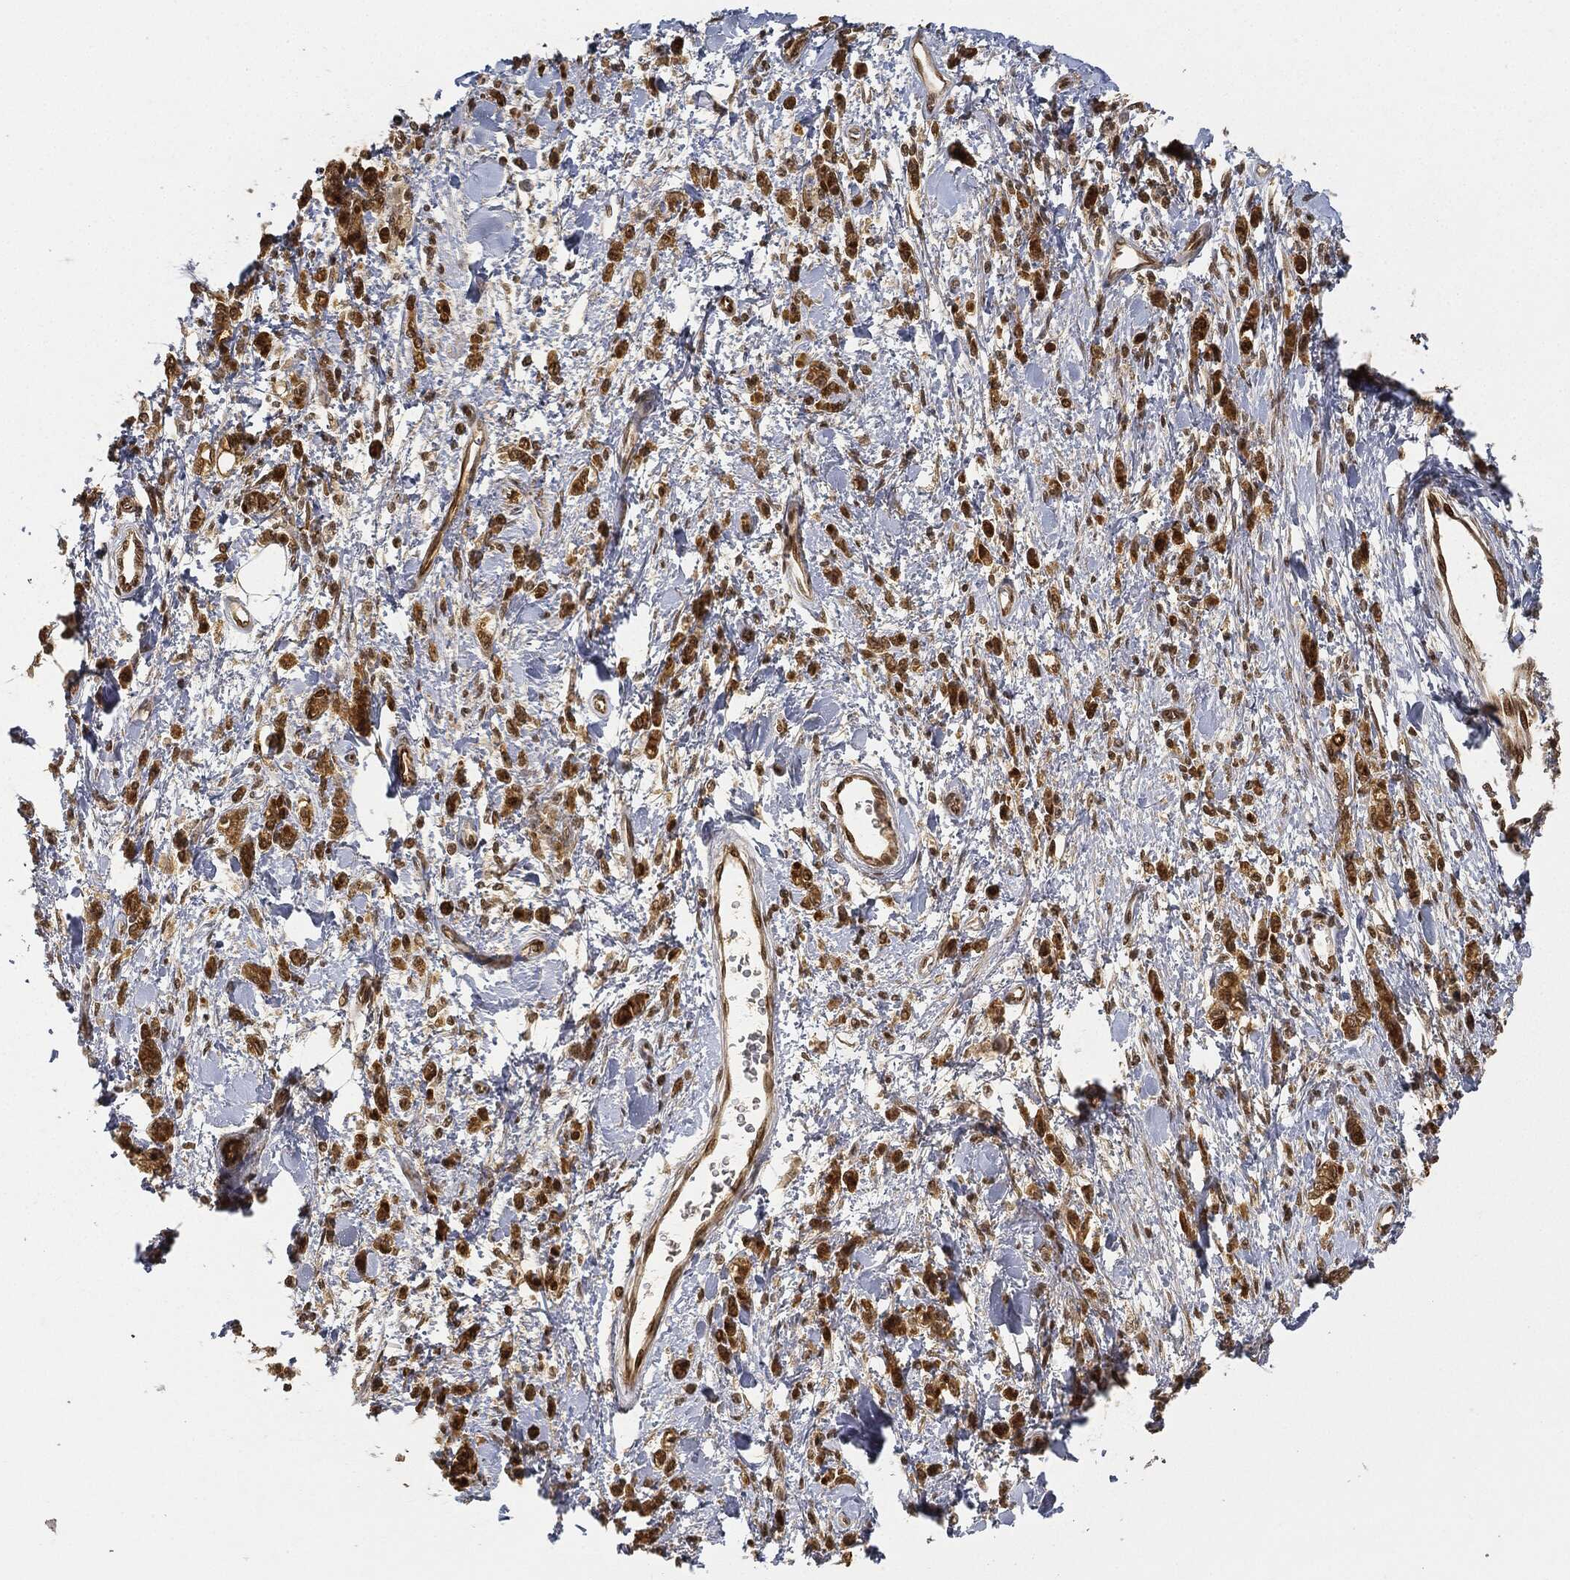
{"staining": {"intensity": "strong", "quantity": "25%-75%", "location": "cytoplasmic/membranous,nuclear"}, "tissue": "stomach cancer", "cell_type": "Tumor cells", "image_type": "cancer", "snomed": [{"axis": "morphology", "description": "Adenocarcinoma, NOS"}, {"axis": "topography", "description": "Stomach"}], "caption": "Immunohistochemistry (DAB) staining of human adenocarcinoma (stomach) displays strong cytoplasmic/membranous and nuclear protein expression in approximately 25%-75% of tumor cells. (Brightfield microscopy of DAB IHC at high magnification).", "gene": "CIB1", "patient": {"sex": "male", "age": 77}}